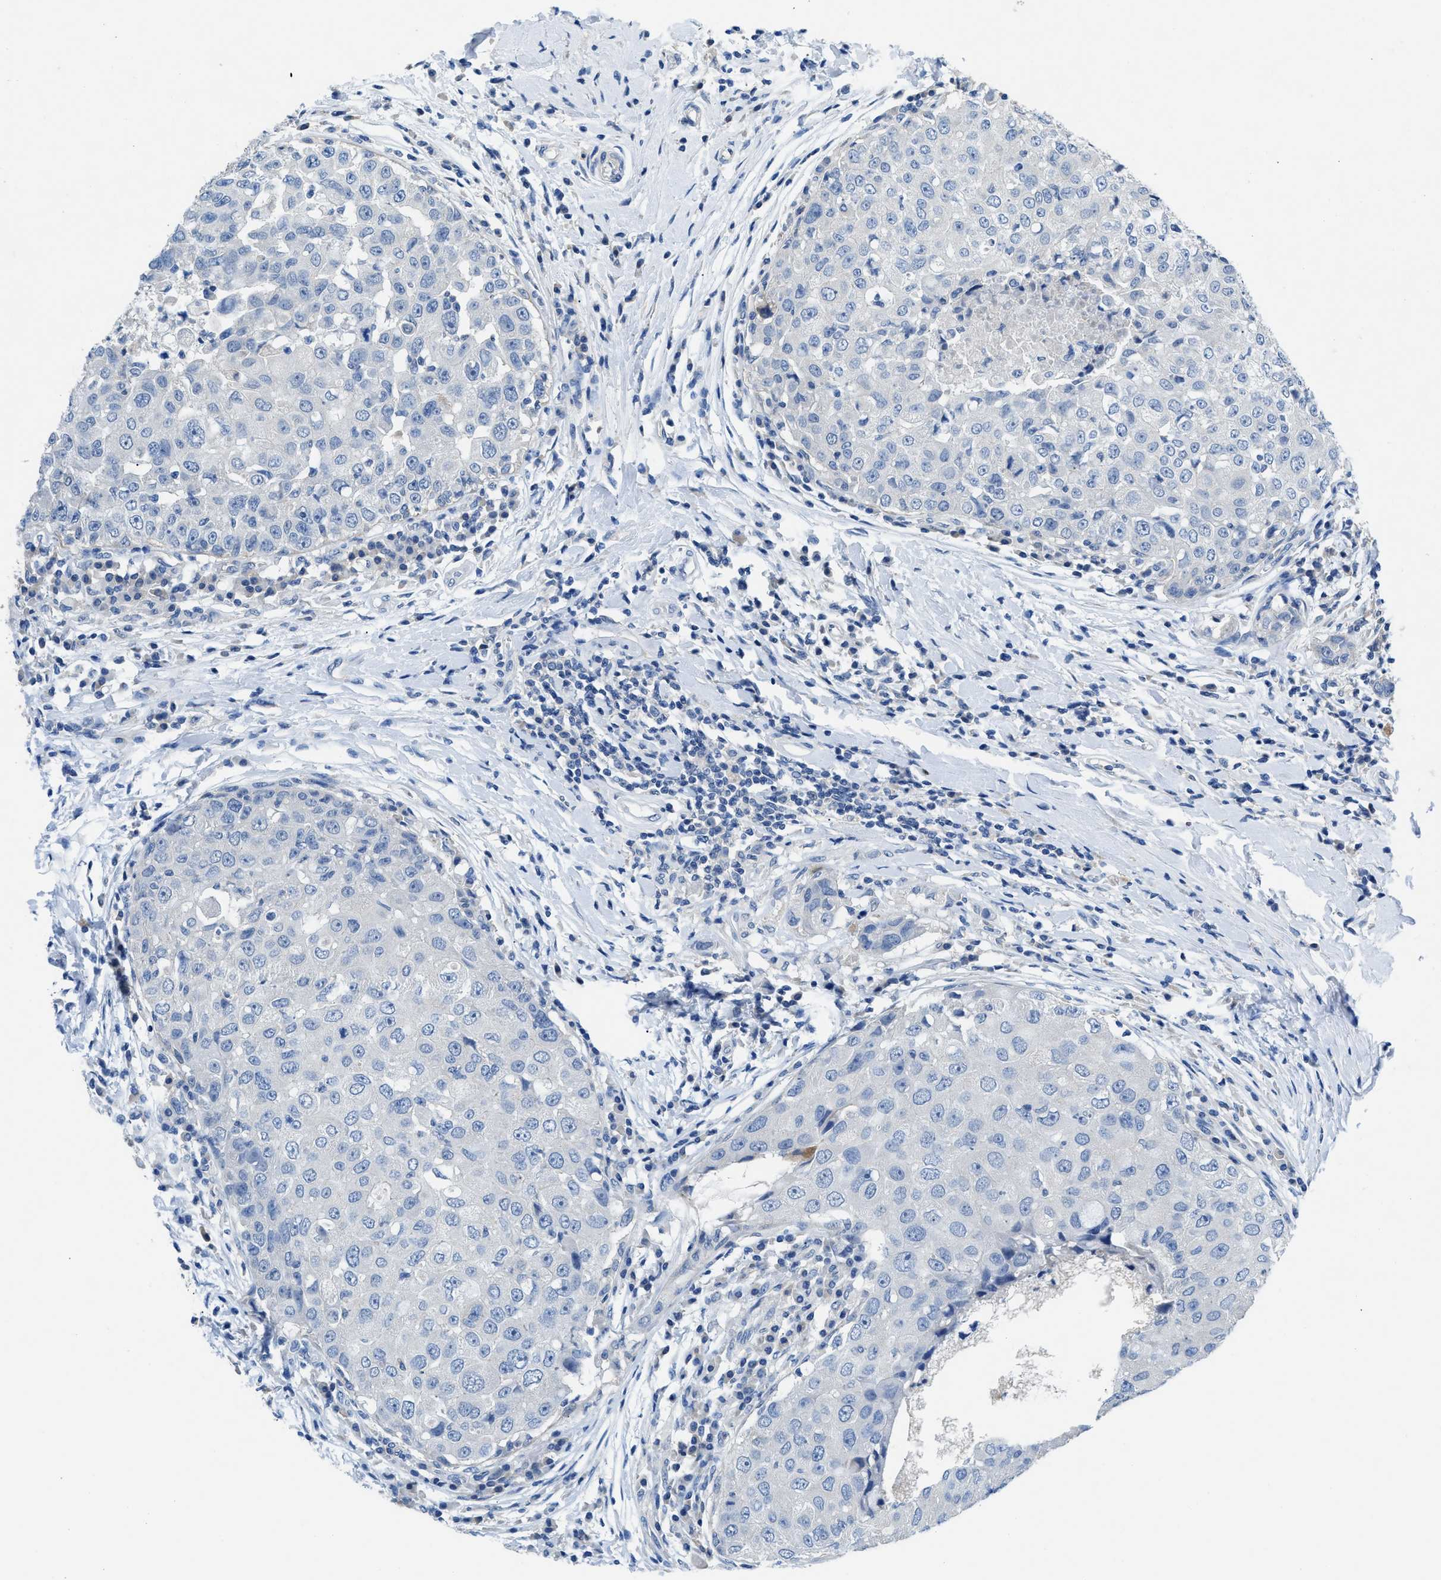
{"staining": {"intensity": "negative", "quantity": "none", "location": "none"}, "tissue": "breast cancer", "cell_type": "Tumor cells", "image_type": "cancer", "snomed": [{"axis": "morphology", "description": "Duct carcinoma"}, {"axis": "topography", "description": "Breast"}], "caption": "IHC photomicrograph of neoplastic tissue: intraductal carcinoma (breast) stained with DAB (3,3'-diaminobenzidine) exhibits no significant protein positivity in tumor cells. (Brightfield microscopy of DAB (3,3'-diaminobenzidine) IHC at high magnification).", "gene": "SLC10A6", "patient": {"sex": "female", "age": 27}}